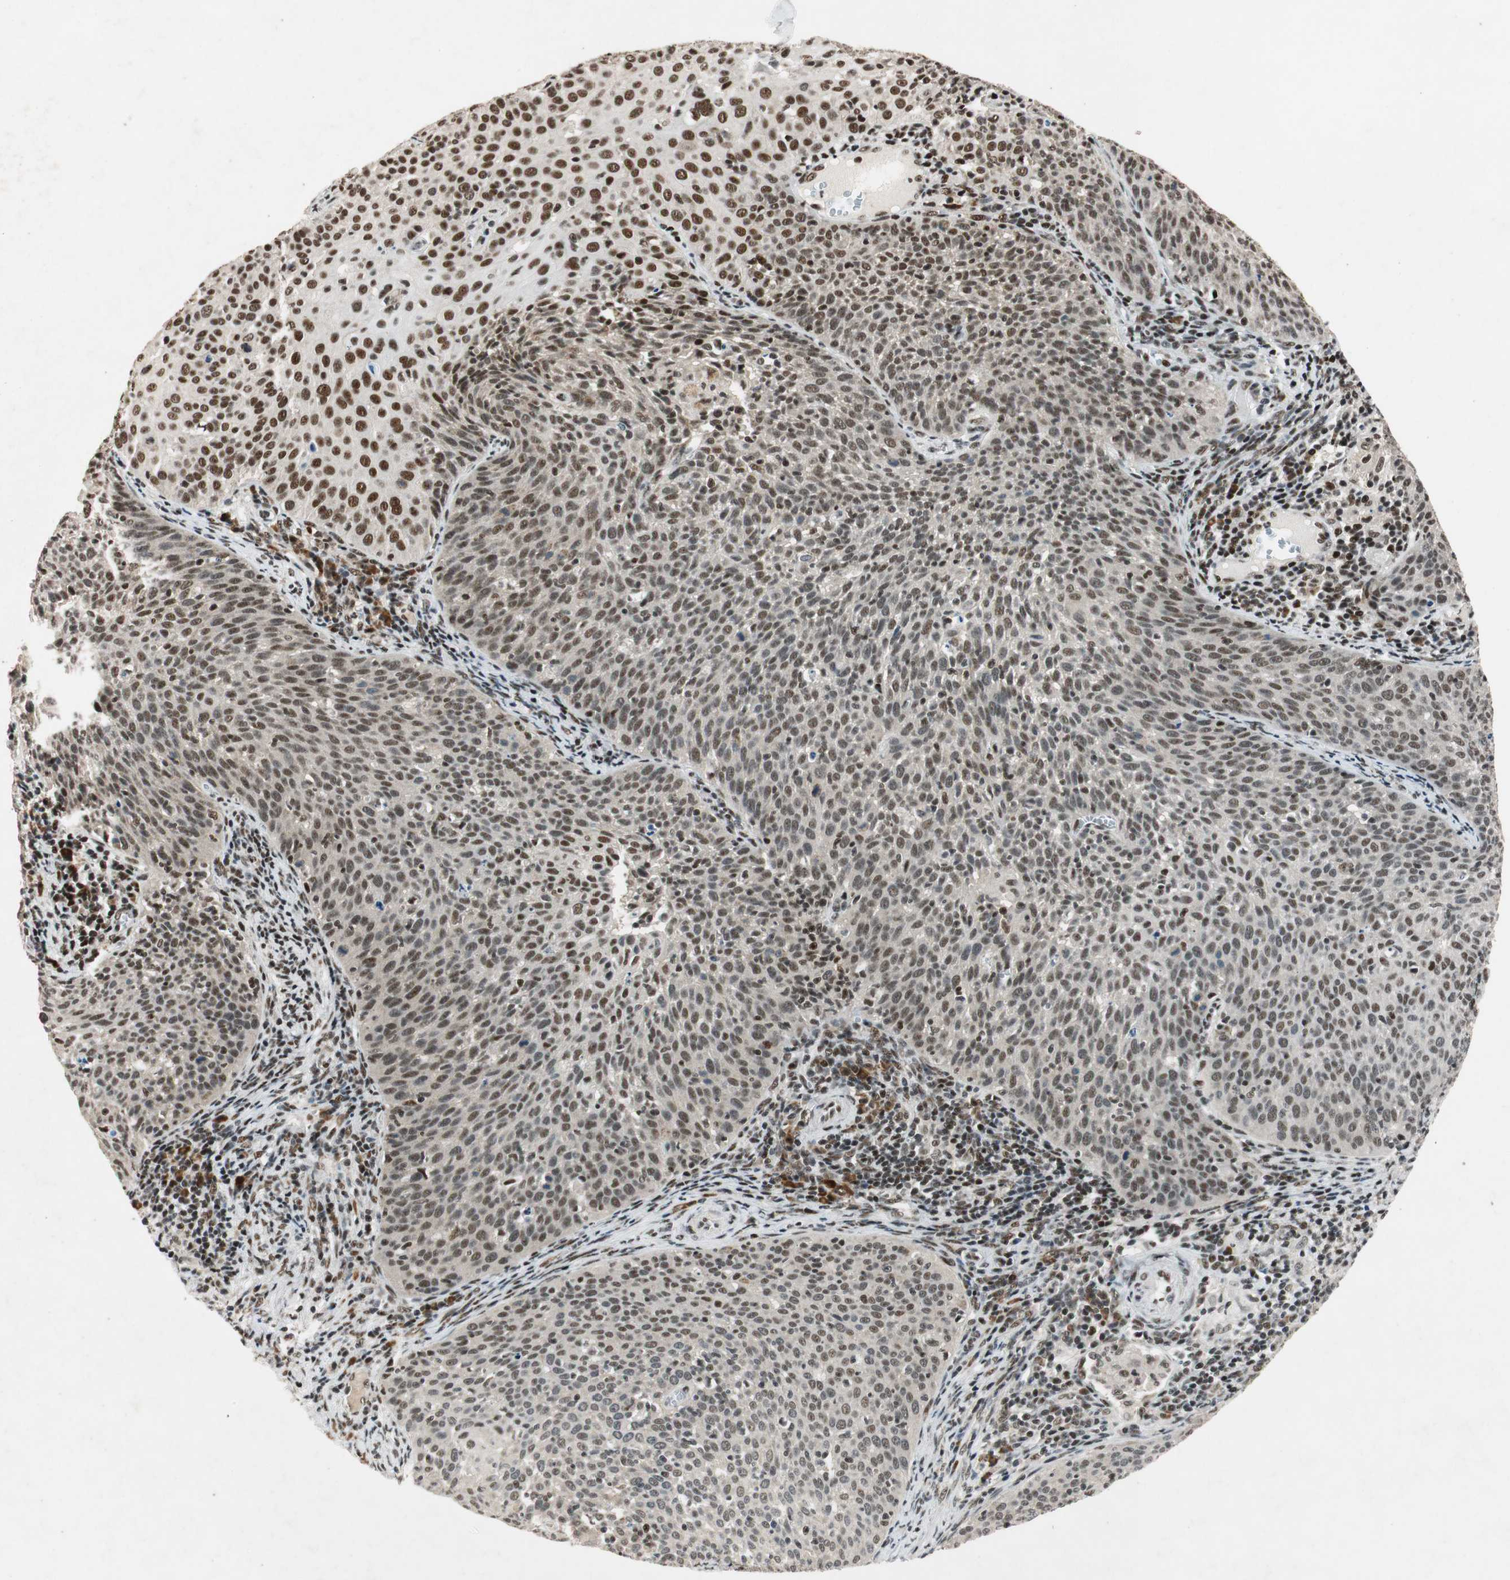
{"staining": {"intensity": "moderate", "quantity": ">75%", "location": "nuclear"}, "tissue": "cervical cancer", "cell_type": "Tumor cells", "image_type": "cancer", "snomed": [{"axis": "morphology", "description": "Squamous cell carcinoma, NOS"}, {"axis": "topography", "description": "Cervix"}], "caption": "IHC staining of squamous cell carcinoma (cervical), which shows medium levels of moderate nuclear expression in approximately >75% of tumor cells indicating moderate nuclear protein expression. The staining was performed using DAB (brown) for protein detection and nuclei were counterstained in hematoxylin (blue).", "gene": "NCBP3", "patient": {"sex": "female", "age": 38}}